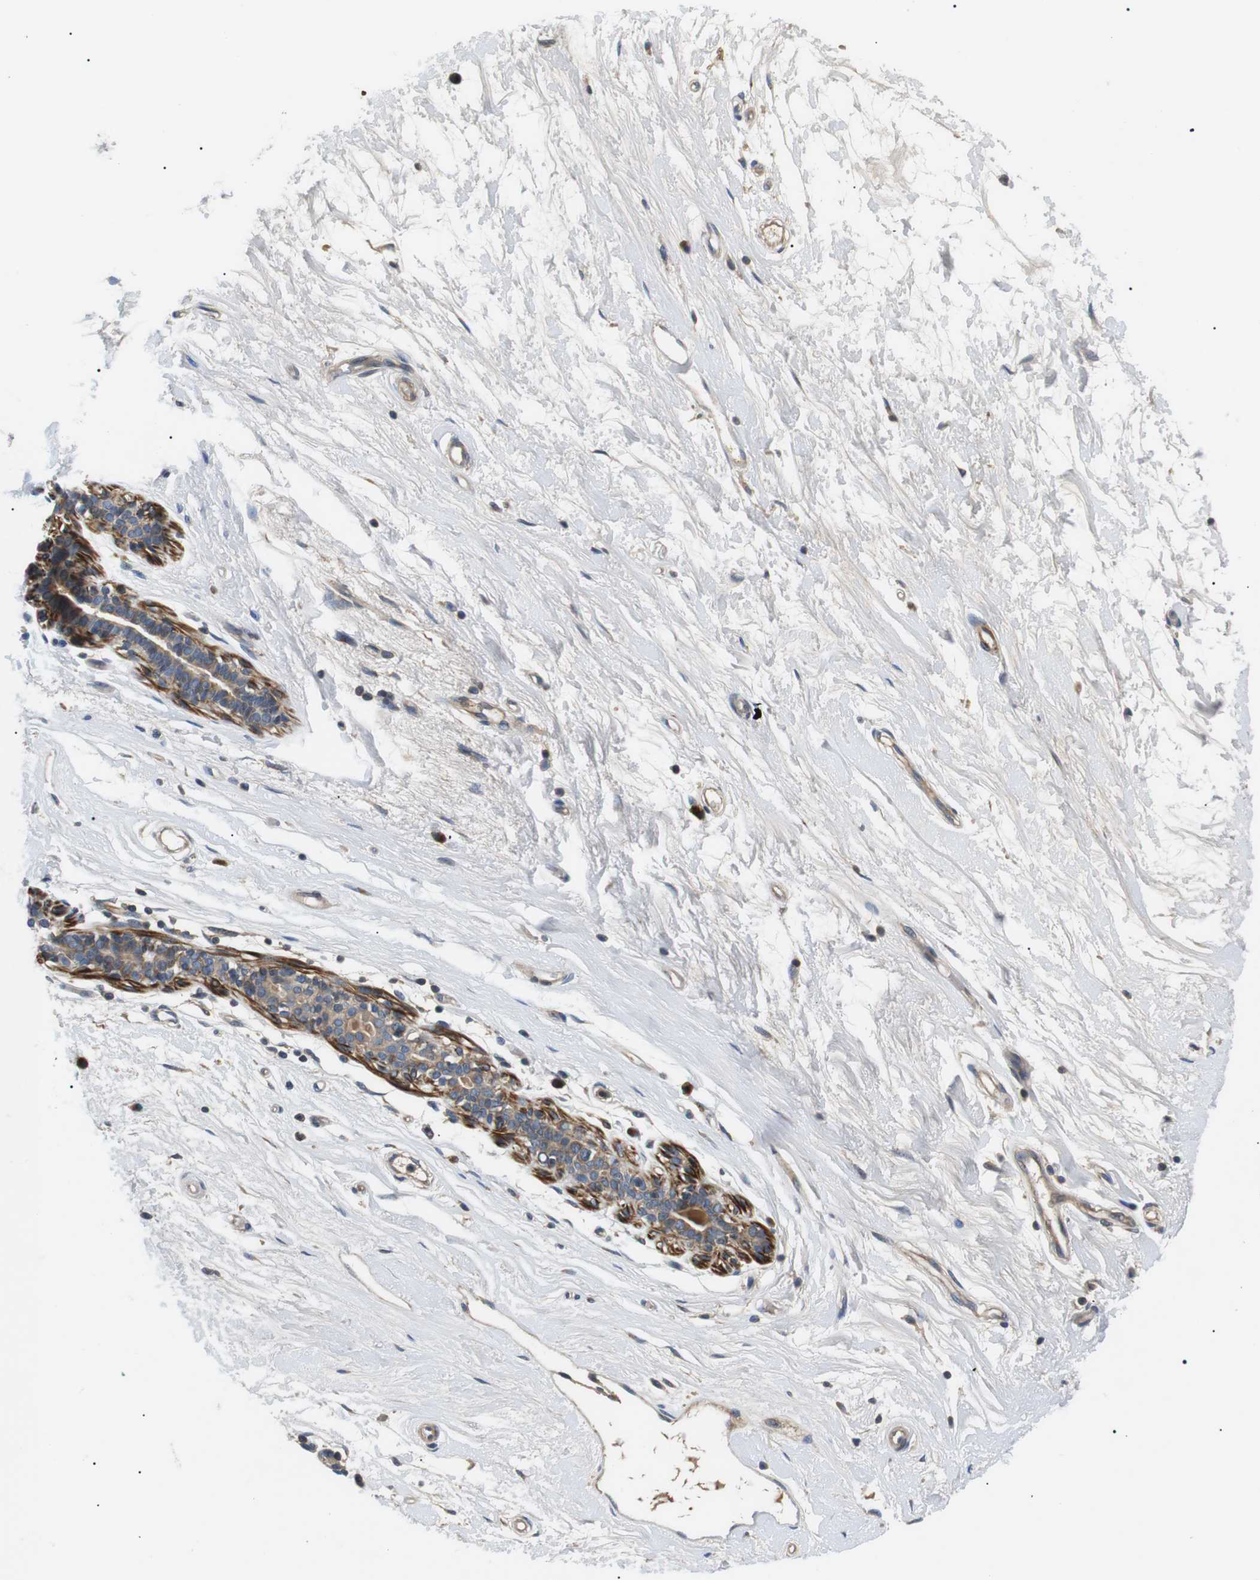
{"staining": {"intensity": "negative", "quantity": "none", "location": "none"}, "tissue": "breast", "cell_type": "Adipocytes", "image_type": "normal", "snomed": [{"axis": "morphology", "description": "Normal tissue, NOS"}, {"axis": "morphology", "description": "Lobular carcinoma"}, {"axis": "topography", "description": "Breast"}], "caption": "DAB (3,3'-diaminobenzidine) immunohistochemical staining of unremarkable human breast demonstrates no significant staining in adipocytes. Nuclei are stained in blue.", "gene": "DIPK1A", "patient": {"sex": "female", "age": 59}}